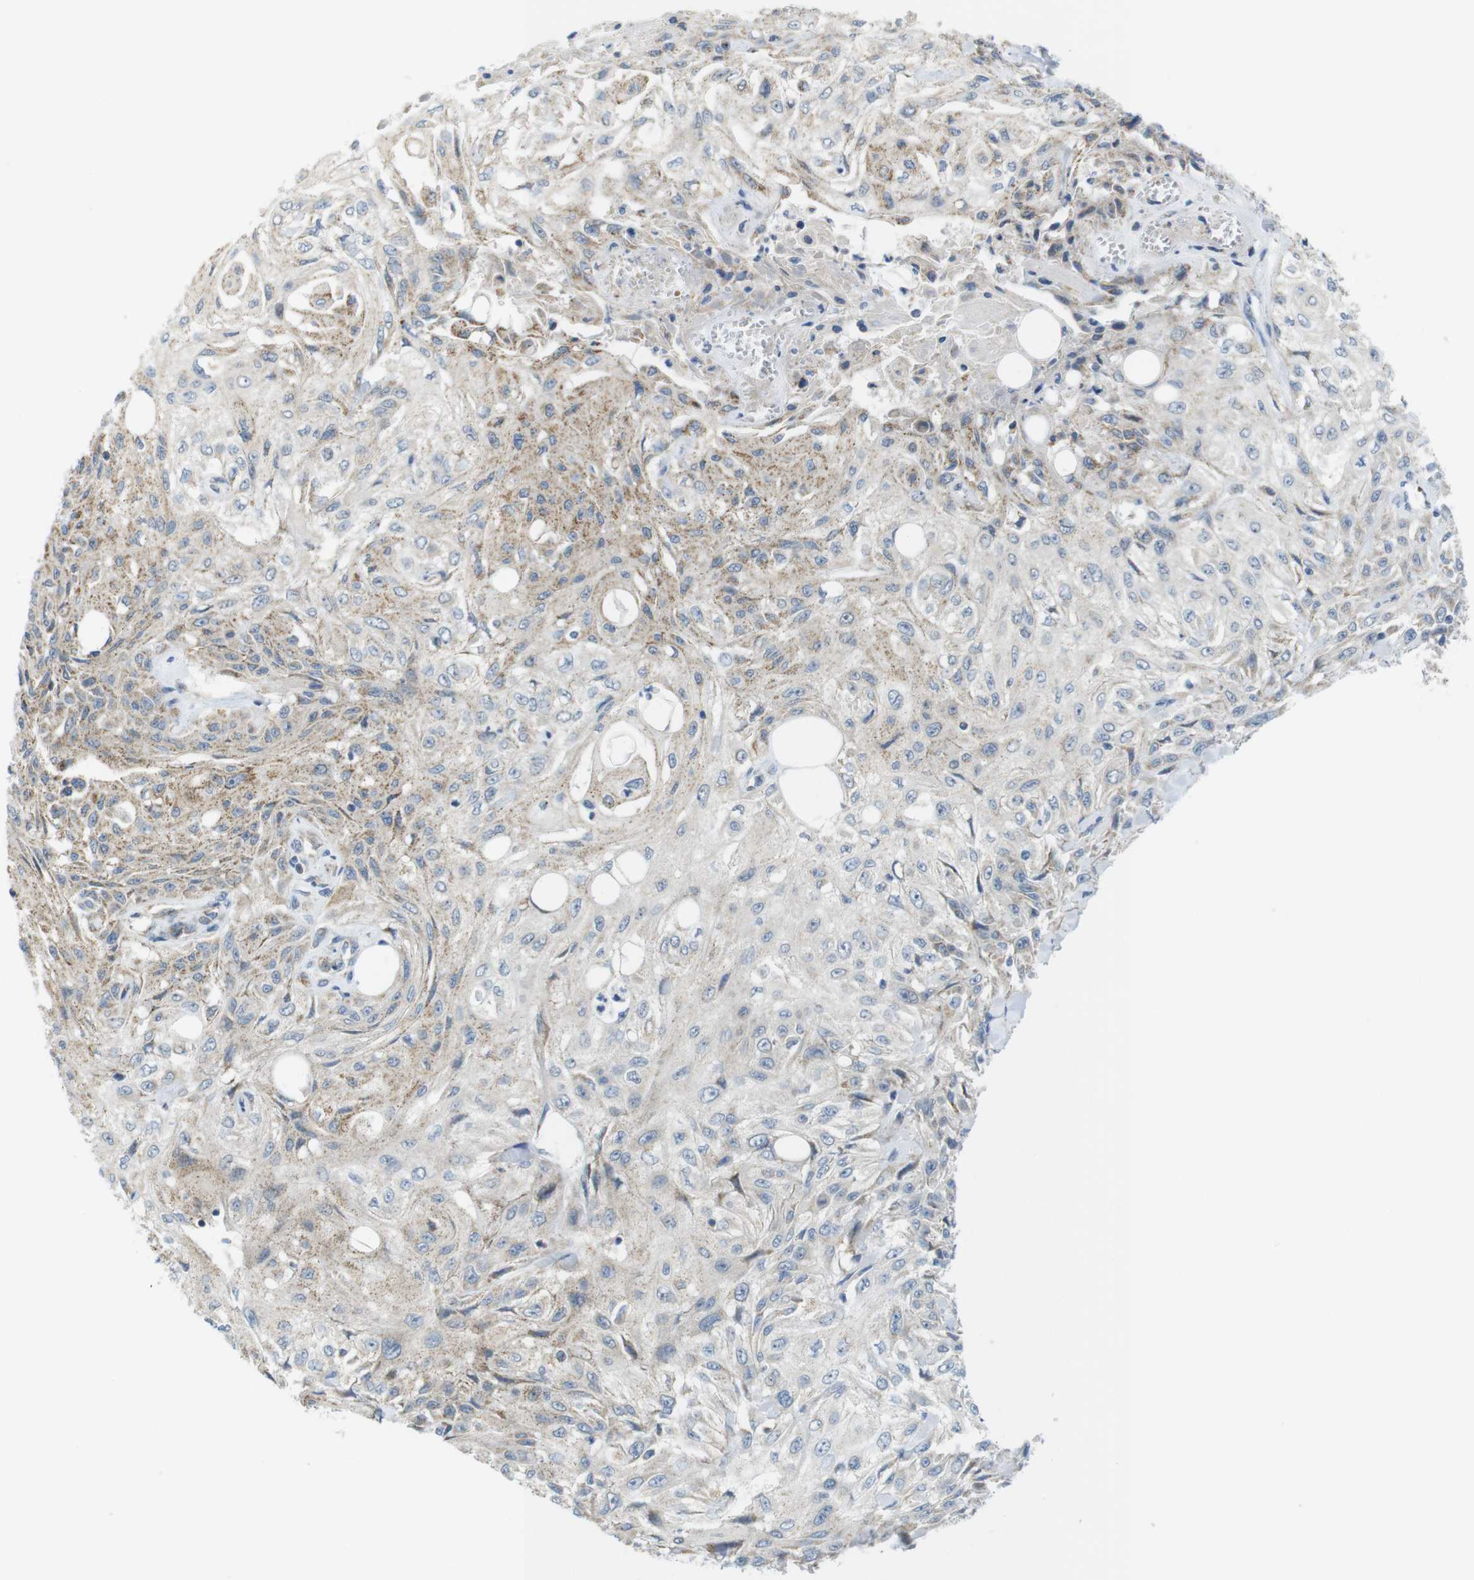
{"staining": {"intensity": "weak", "quantity": "25%-75%", "location": "cytoplasmic/membranous"}, "tissue": "skin cancer", "cell_type": "Tumor cells", "image_type": "cancer", "snomed": [{"axis": "morphology", "description": "Squamous cell carcinoma, NOS"}, {"axis": "topography", "description": "Skin"}], "caption": "IHC staining of skin cancer (squamous cell carcinoma), which shows low levels of weak cytoplasmic/membranous expression in approximately 25%-75% of tumor cells indicating weak cytoplasmic/membranous protein expression. The staining was performed using DAB (brown) for protein detection and nuclei were counterstained in hematoxylin (blue).", "gene": "MARCHF1", "patient": {"sex": "male", "age": 75}}